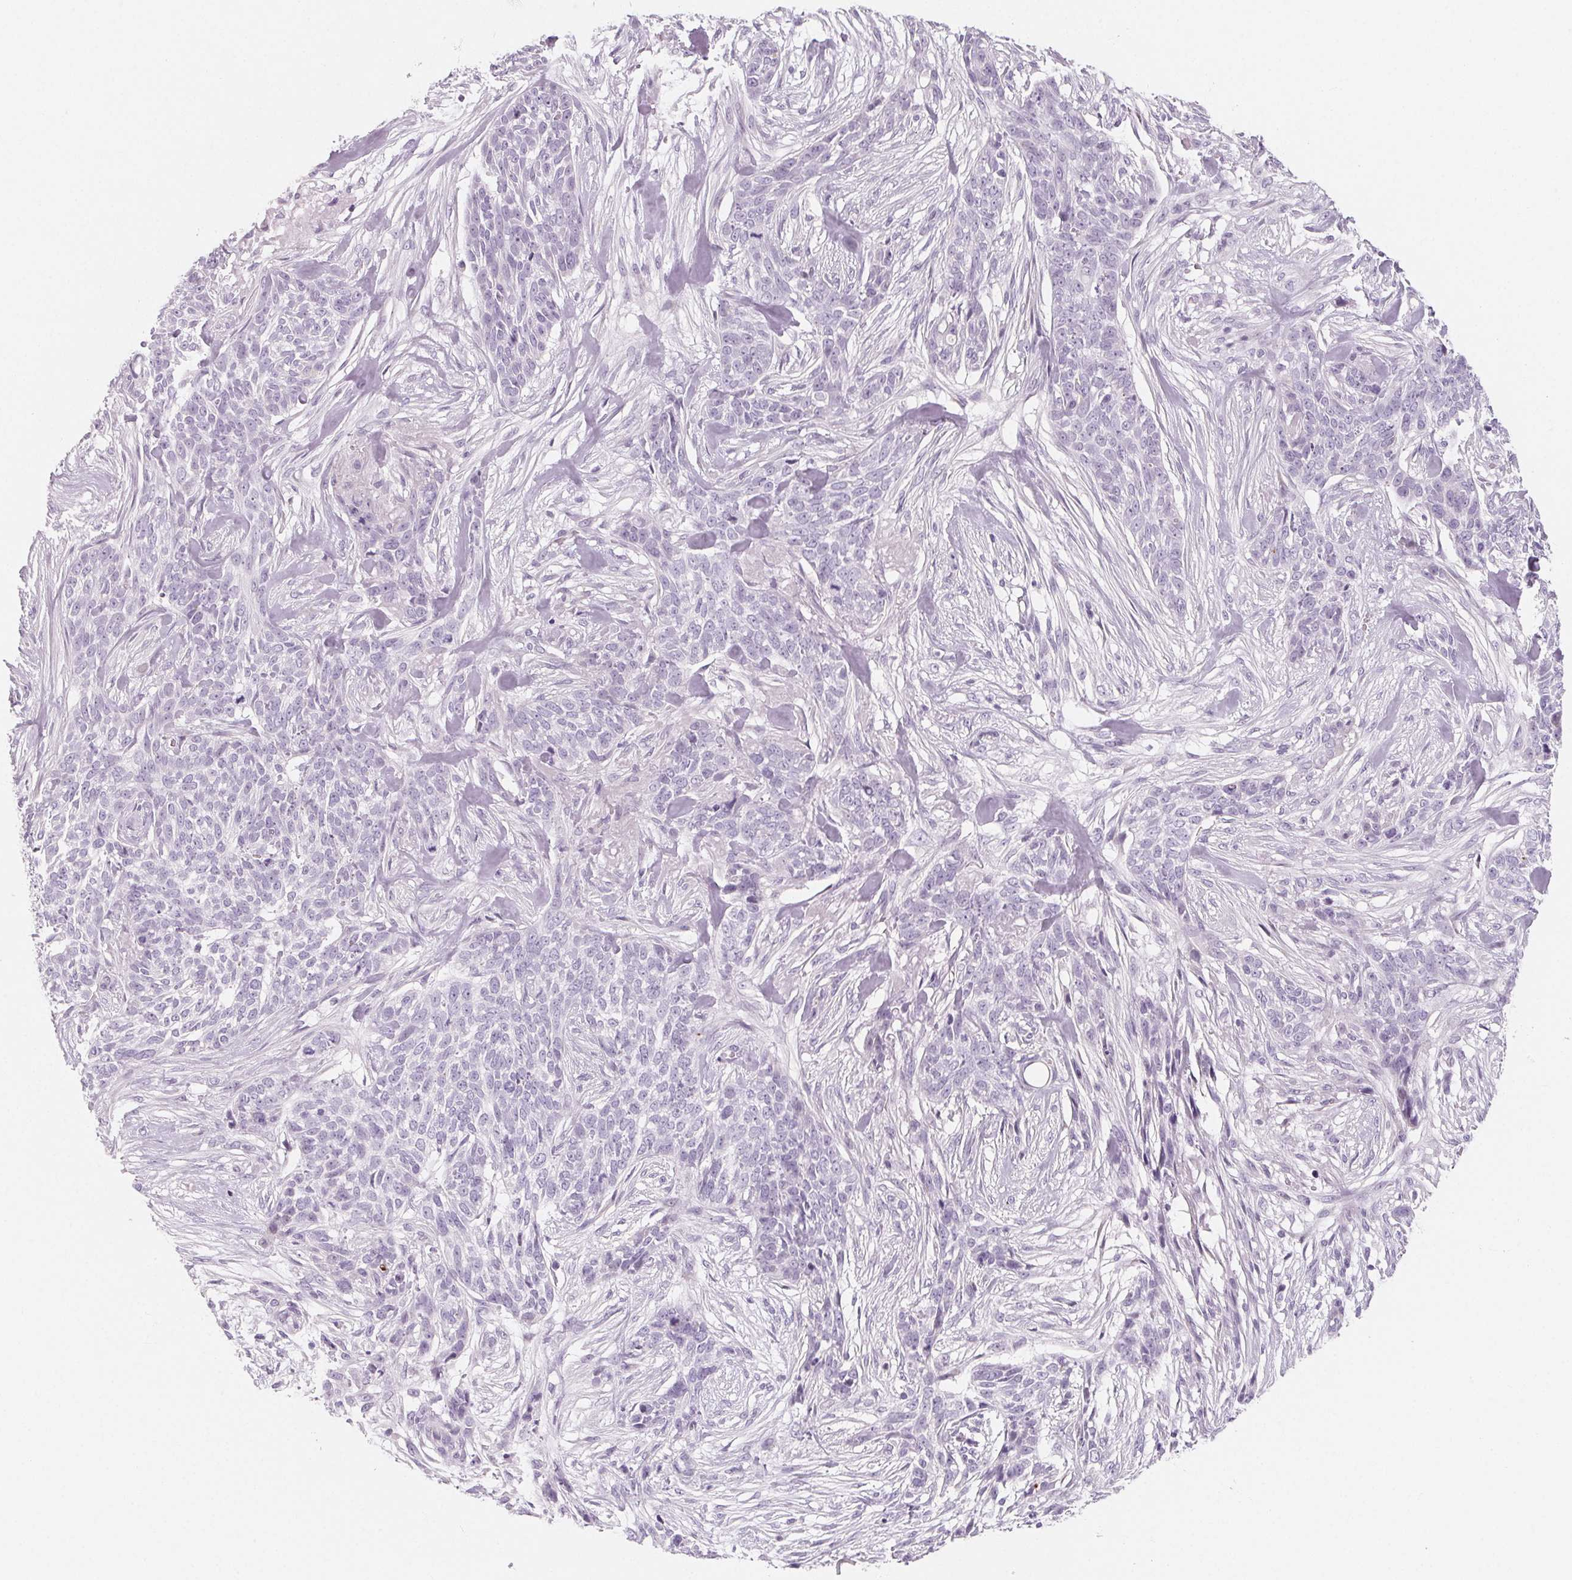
{"staining": {"intensity": "negative", "quantity": "none", "location": "none"}, "tissue": "skin cancer", "cell_type": "Tumor cells", "image_type": "cancer", "snomed": [{"axis": "morphology", "description": "Basal cell carcinoma"}, {"axis": "topography", "description": "Skin"}], "caption": "Immunohistochemistry (IHC) photomicrograph of neoplastic tissue: human skin basal cell carcinoma stained with DAB (3,3'-diaminobenzidine) shows no significant protein positivity in tumor cells.", "gene": "SH3GL2", "patient": {"sex": "male", "age": 74}}